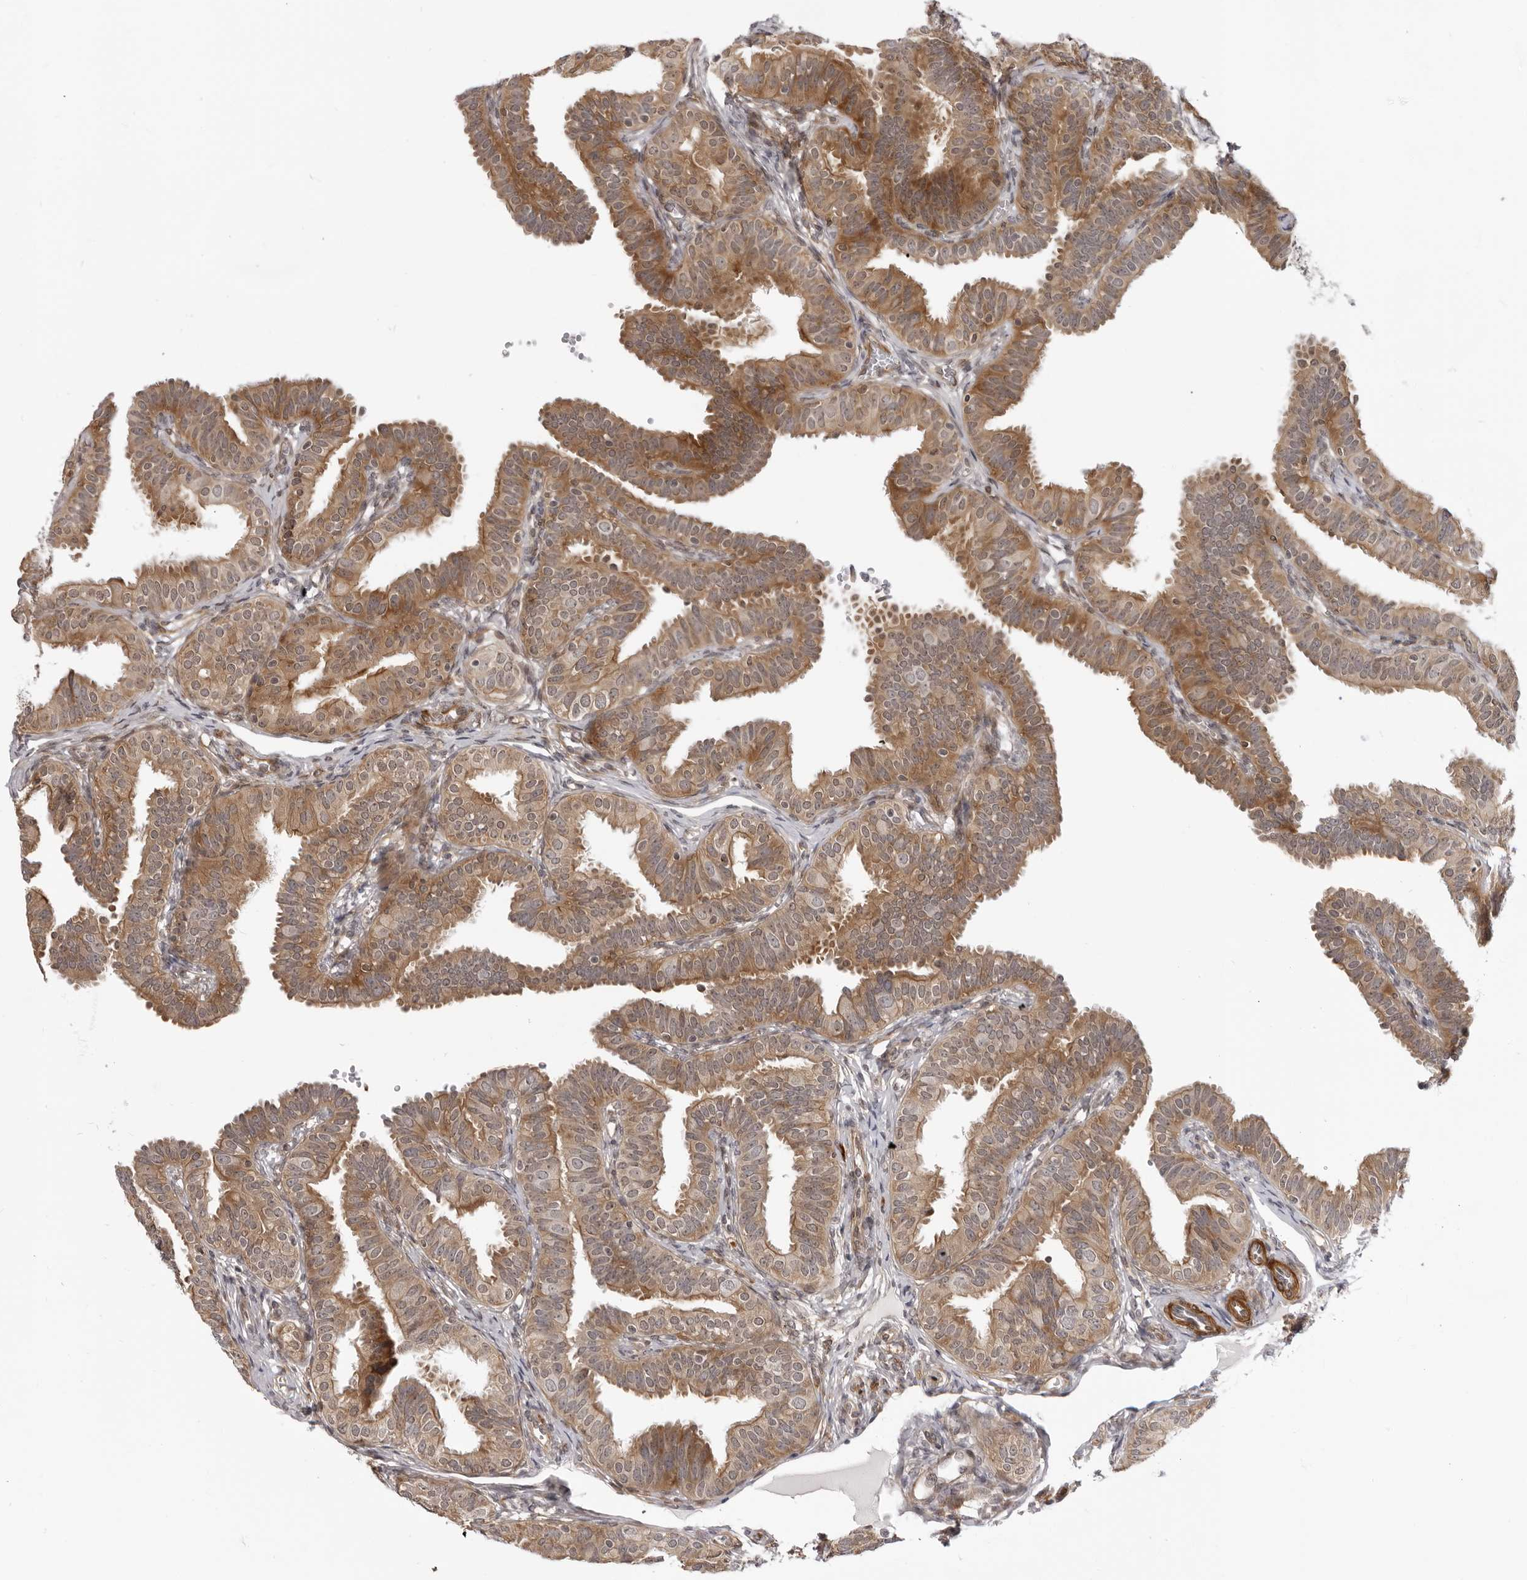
{"staining": {"intensity": "moderate", "quantity": ">75%", "location": "cytoplasmic/membranous"}, "tissue": "fallopian tube", "cell_type": "Glandular cells", "image_type": "normal", "snomed": [{"axis": "morphology", "description": "Normal tissue, NOS"}, {"axis": "topography", "description": "Fallopian tube"}], "caption": "Immunohistochemistry of unremarkable fallopian tube demonstrates medium levels of moderate cytoplasmic/membranous expression in about >75% of glandular cells.", "gene": "SRGAP2", "patient": {"sex": "female", "age": 35}}